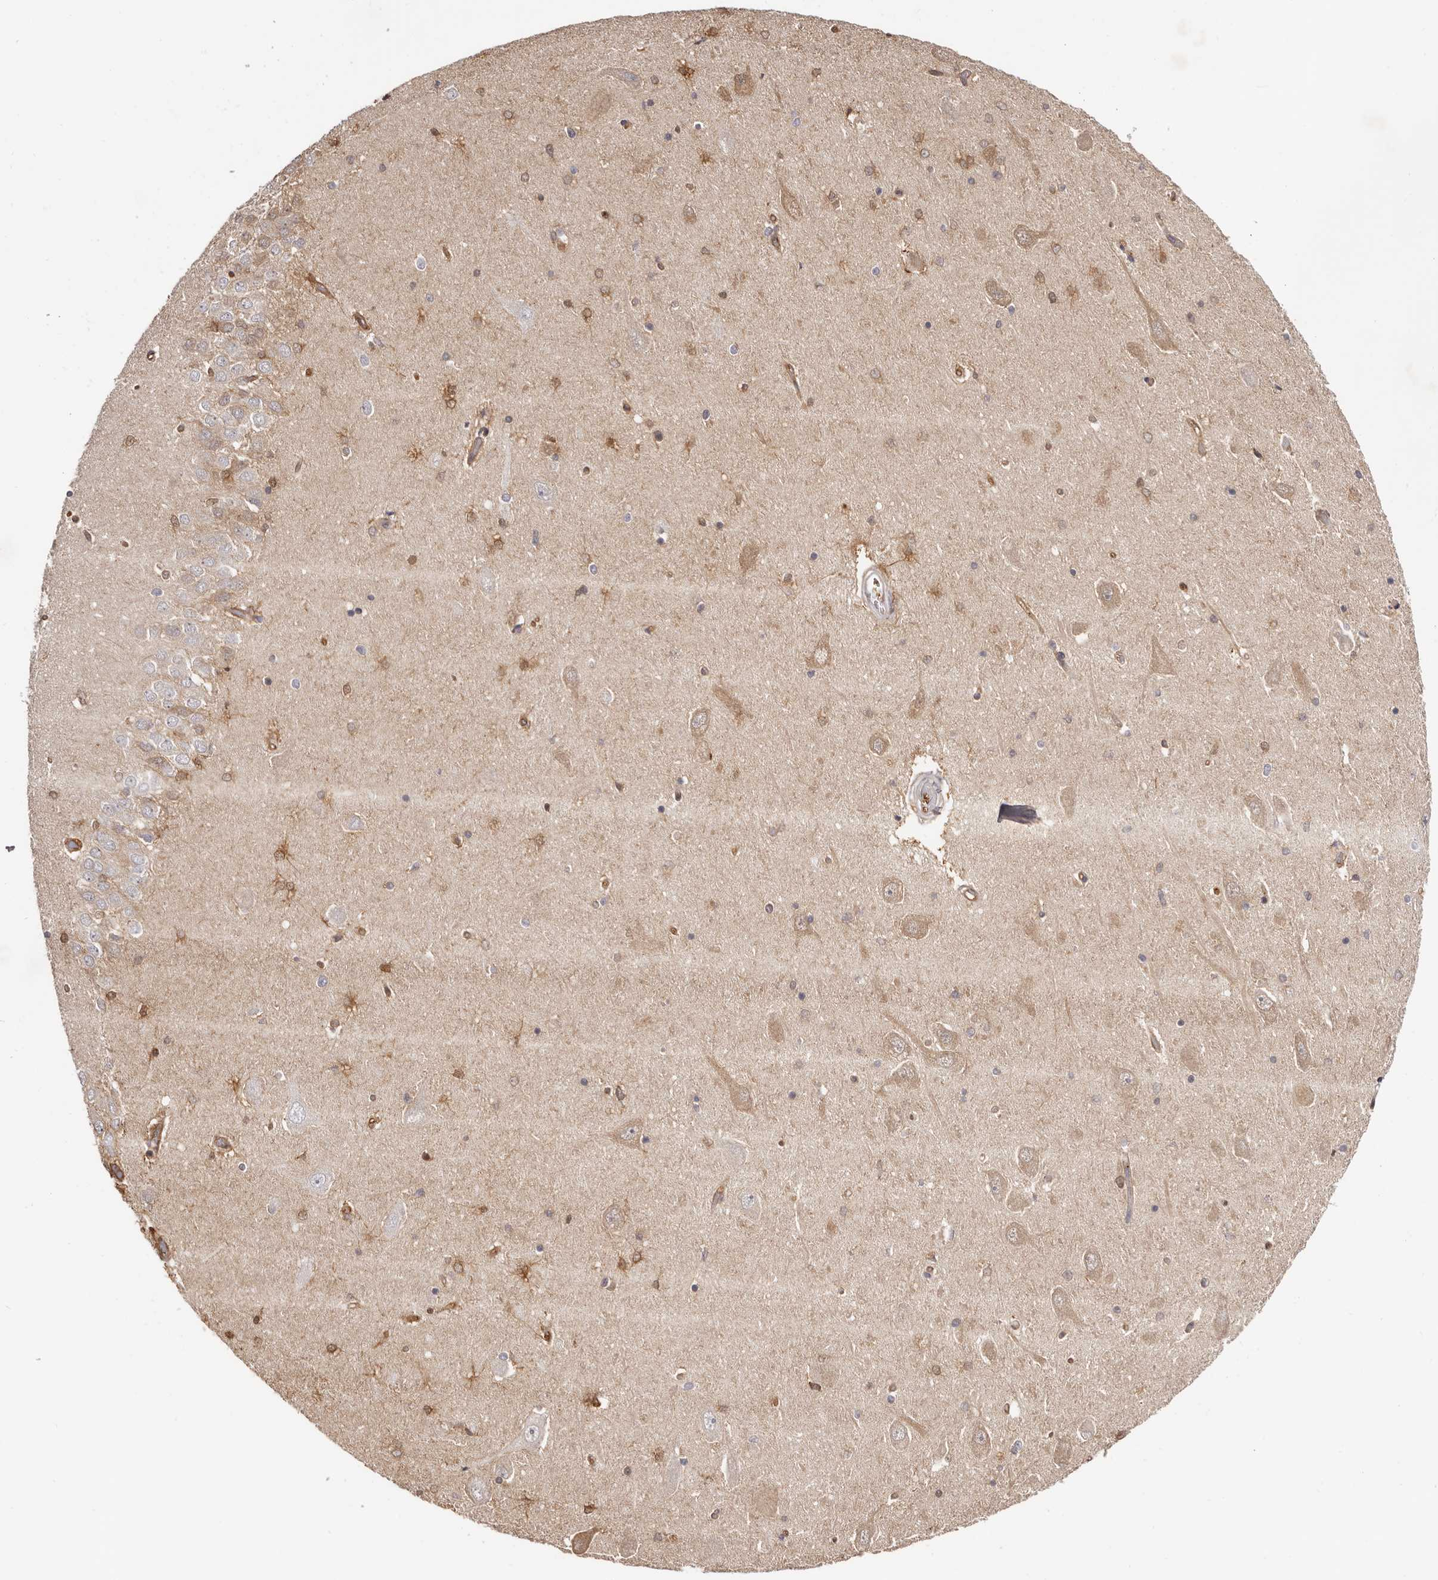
{"staining": {"intensity": "moderate", "quantity": "<25%", "location": "cytoplasmic/membranous"}, "tissue": "hippocampus", "cell_type": "Glial cells", "image_type": "normal", "snomed": [{"axis": "morphology", "description": "Normal tissue, NOS"}, {"axis": "topography", "description": "Hippocampus"}], "caption": "An image of human hippocampus stained for a protein exhibits moderate cytoplasmic/membranous brown staining in glial cells. The protein is stained brown, and the nuclei are stained in blue (DAB (3,3'-diaminobenzidine) IHC with brightfield microscopy, high magnification).", "gene": "LAP3", "patient": {"sex": "male", "age": 45}}